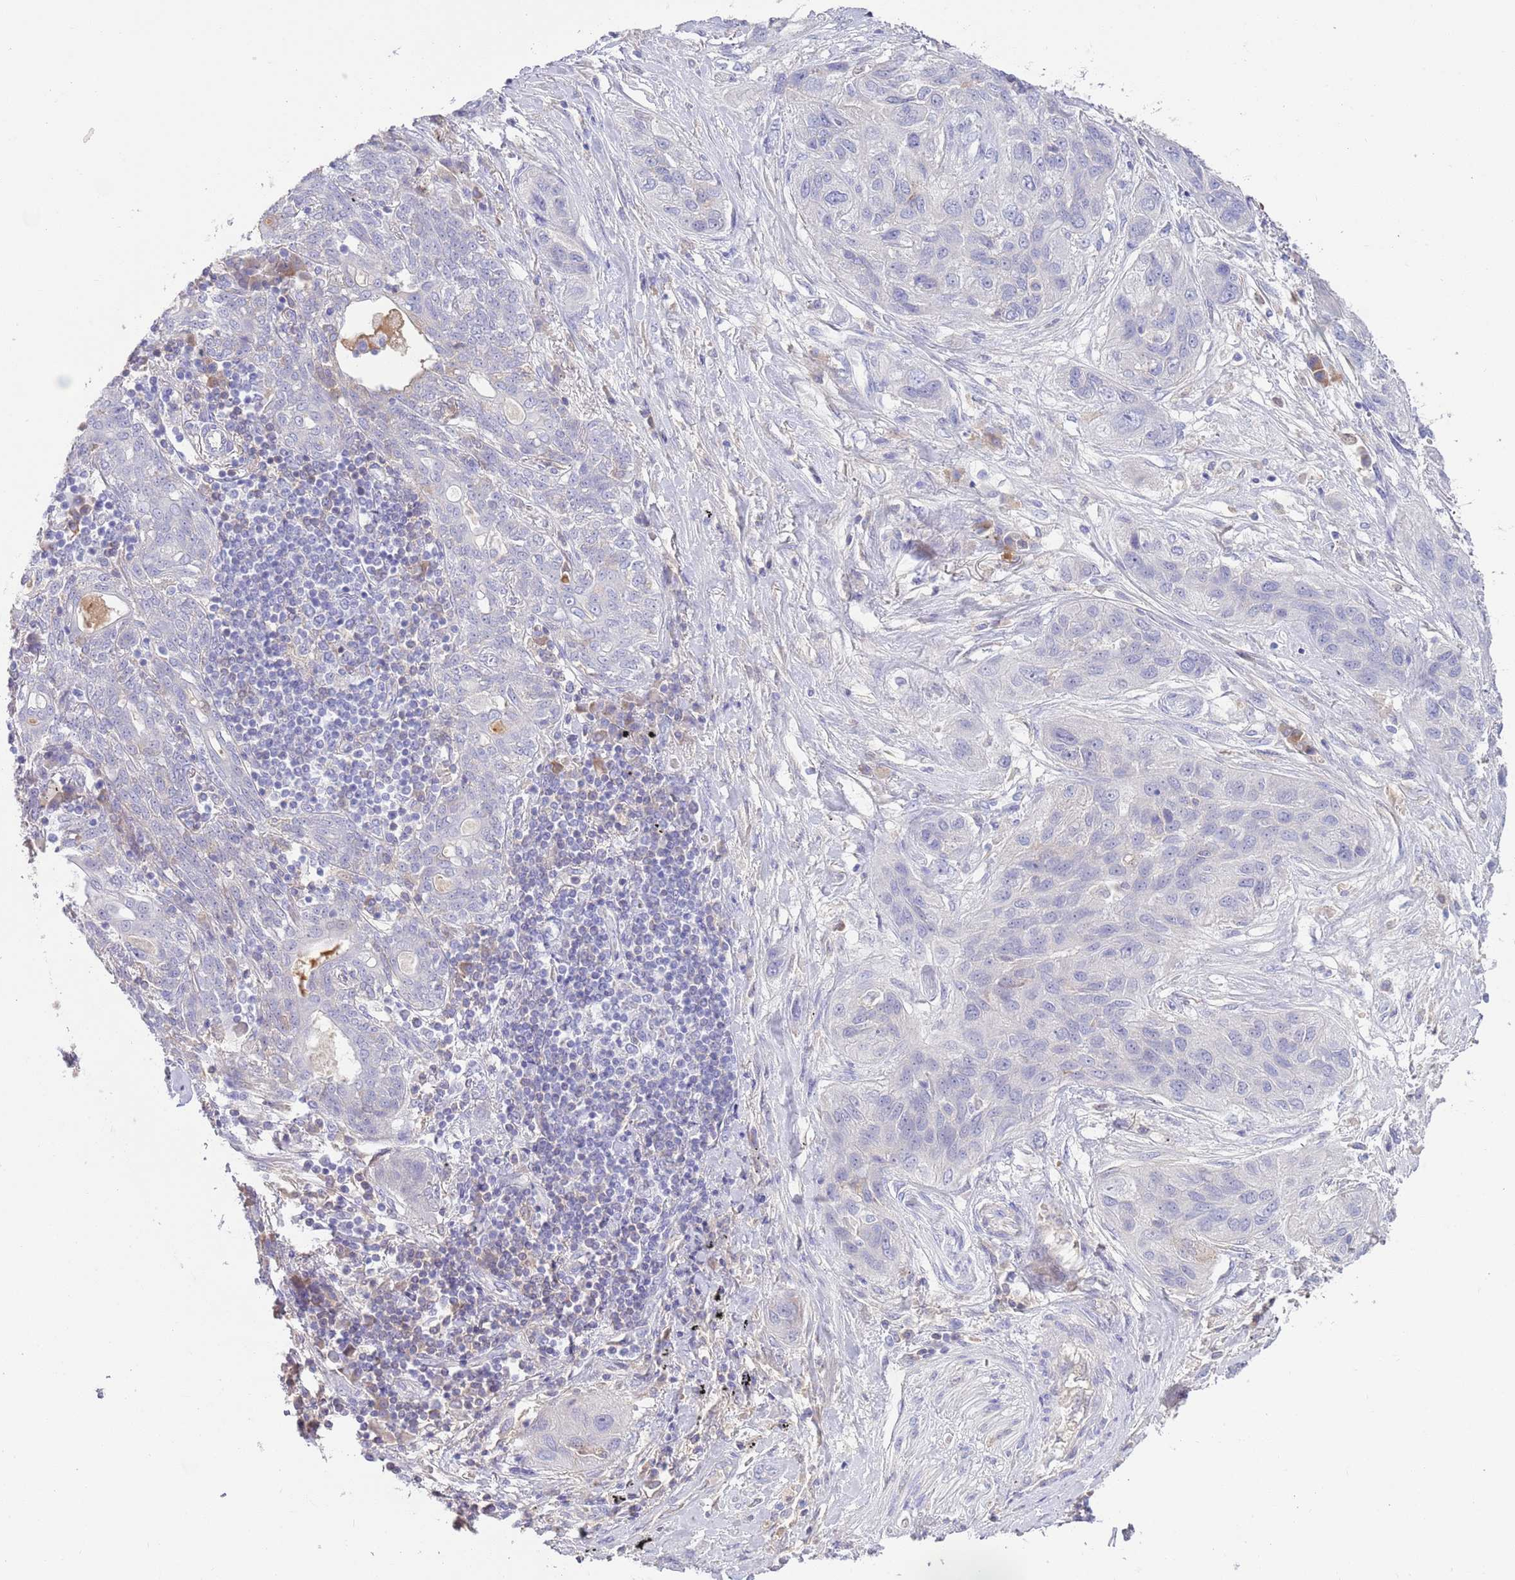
{"staining": {"intensity": "negative", "quantity": "none", "location": "none"}, "tissue": "lung cancer", "cell_type": "Tumor cells", "image_type": "cancer", "snomed": [{"axis": "morphology", "description": "Squamous cell carcinoma, NOS"}, {"axis": "topography", "description": "Lung"}], "caption": "This is an immunohistochemistry micrograph of lung cancer (squamous cell carcinoma). There is no positivity in tumor cells.", "gene": "IGFL4", "patient": {"sex": "female", "age": 70}}